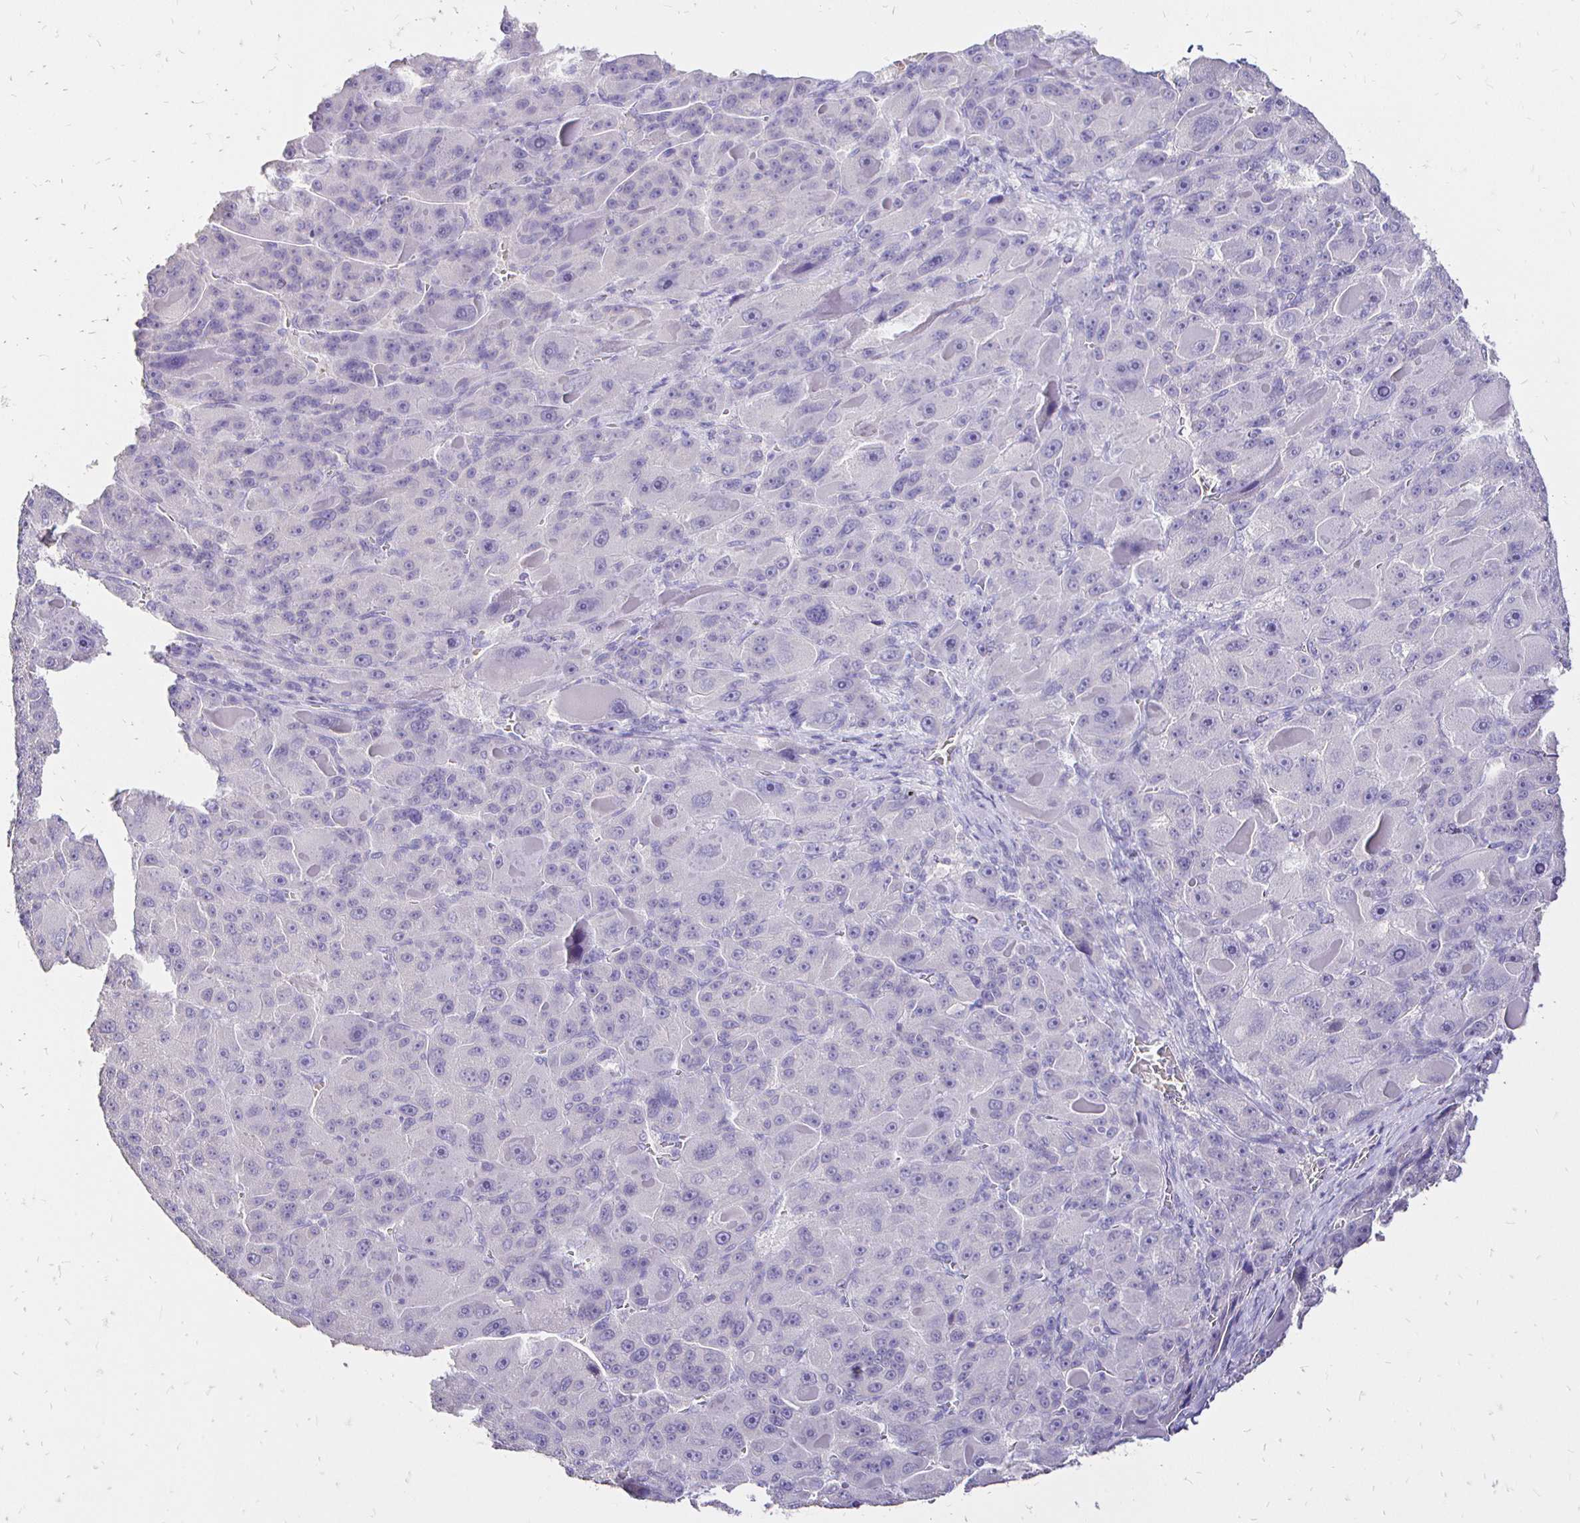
{"staining": {"intensity": "negative", "quantity": "none", "location": "none"}, "tissue": "liver cancer", "cell_type": "Tumor cells", "image_type": "cancer", "snomed": [{"axis": "morphology", "description": "Carcinoma, Hepatocellular, NOS"}, {"axis": "topography", "description": "Liver"}], "caption": "Immunohistochemistry (IHC) photomicrograph of neoplastic tissue: hepatocellular carcinoma (liver) stained with DAB reveals no significant protein staining in tumor cells. (Brightfield microscopy of DAB immunohistochemistry at high magnification).", "gene": "IRGC", "patient": {"sex": "male", "age": 76}}